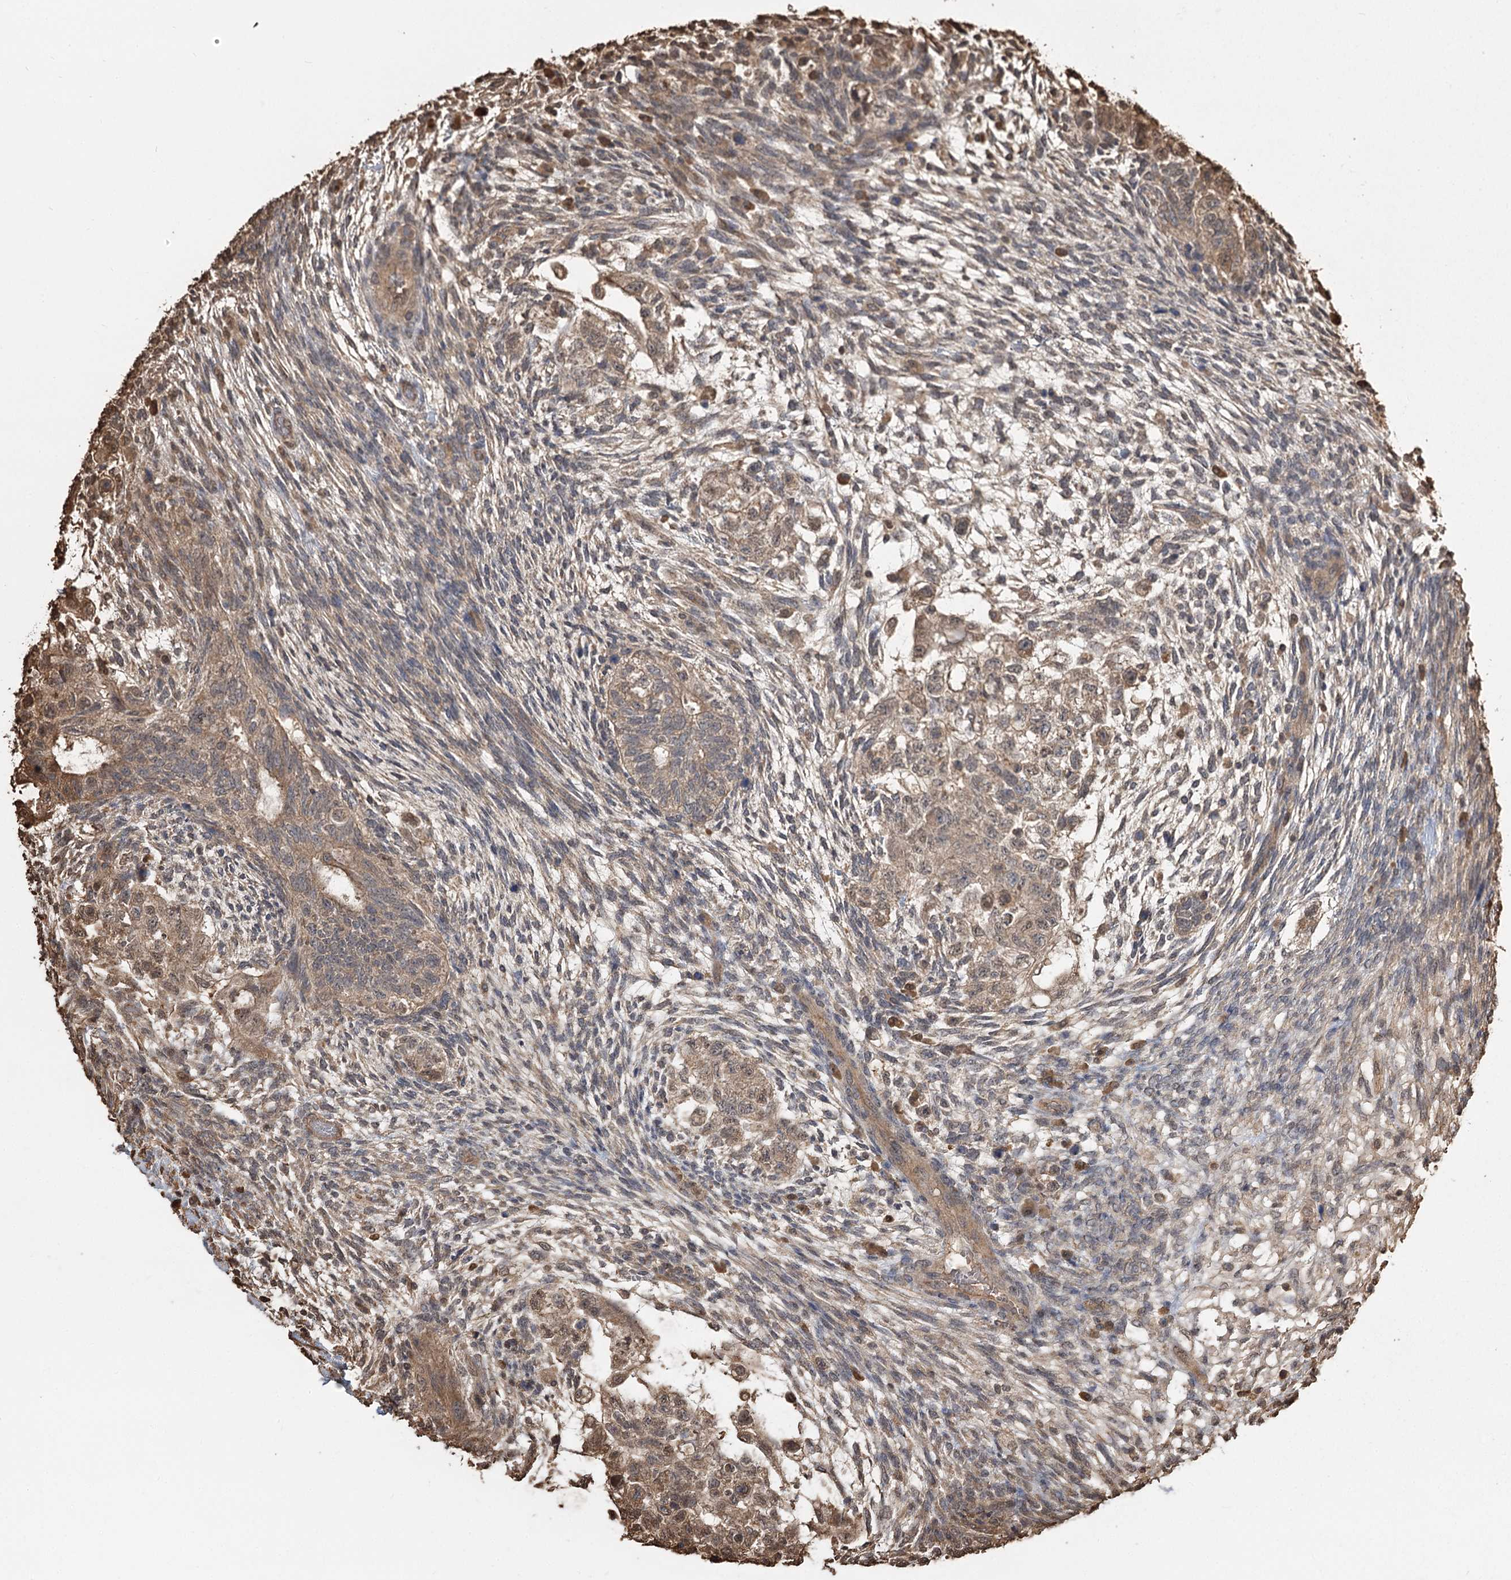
{"staining": {"intensity": "weak", "quantity": ">75%", "location": "cytoplasmic/membranous,nuclear"}, "tissue": "testis cancer", "cell_type": "Tumor cells", "image_type": "cancer", "snomed": [{"axis": "morphology", "description": "Normal tissue, NOS"}, {"axis": "morphology", "description": "Carcinoma, Embryonal, NOS"}, {"axis": "topography", "description": "Testis"}], "caption": "This is an image of IHC staining of embryonal carcinoma (testis), which shows weak positivity in the cytoplasmic/membranous and nuclear of tumor cells.", "gene": "PLCH1", "patient": {"sex": "male", "age": 36}}